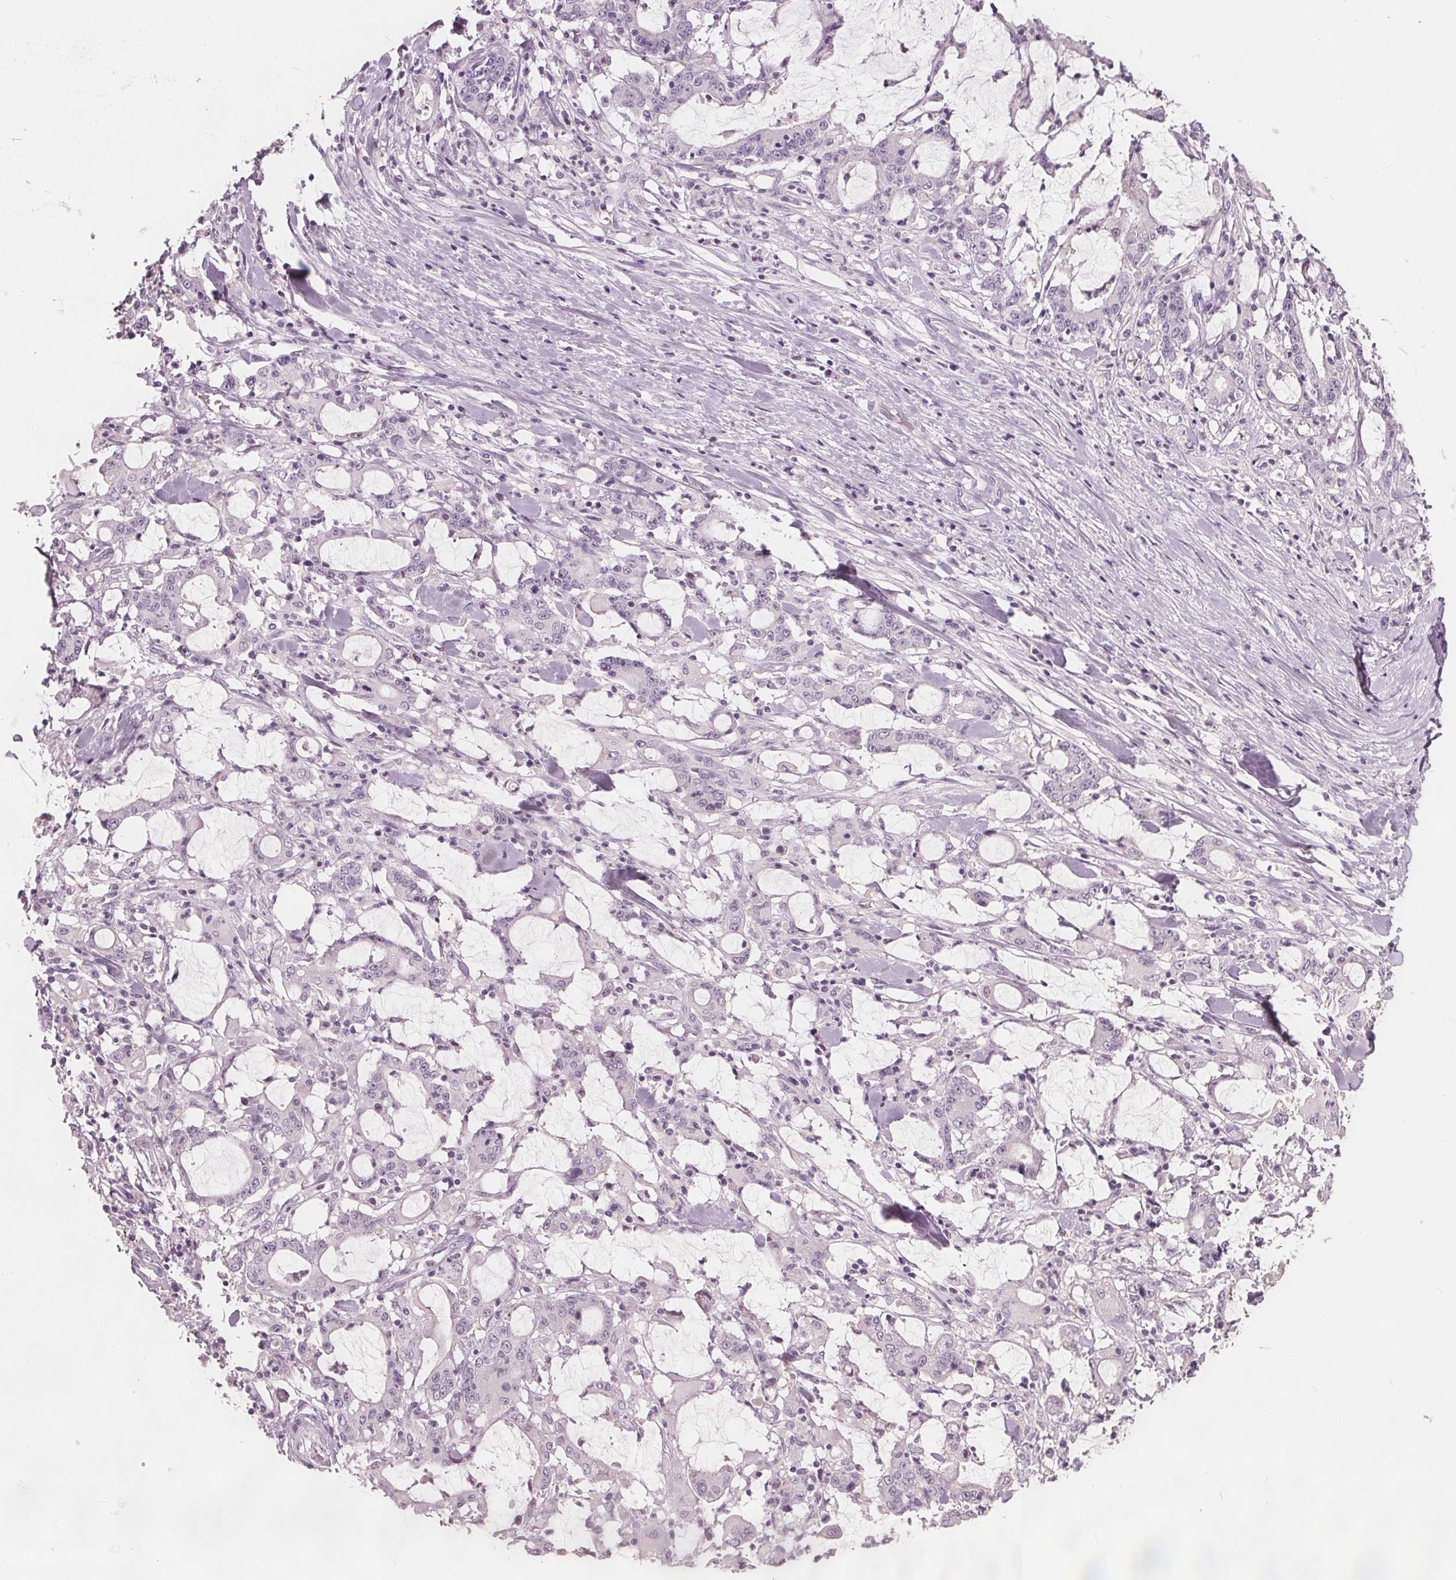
{"staining": {"intensity": "negative", "quantity": "none", "location": "none"}, "tissue": "stomach cancer", "cell_type": "Tumor cells", "image_type": "cancer", "snomed": [{"axis": "morphology", "description": "Adenocarcinoma, NOS"}, {"axis": "topography", "description": "Stomach, upper"}], "caption": "Adenocarcinoma (stomach) stained for a protein using IHC demonstrates no expression tumor cells.", "gene": "TKFC", "patient": {"sex": "male", "age": 68}}